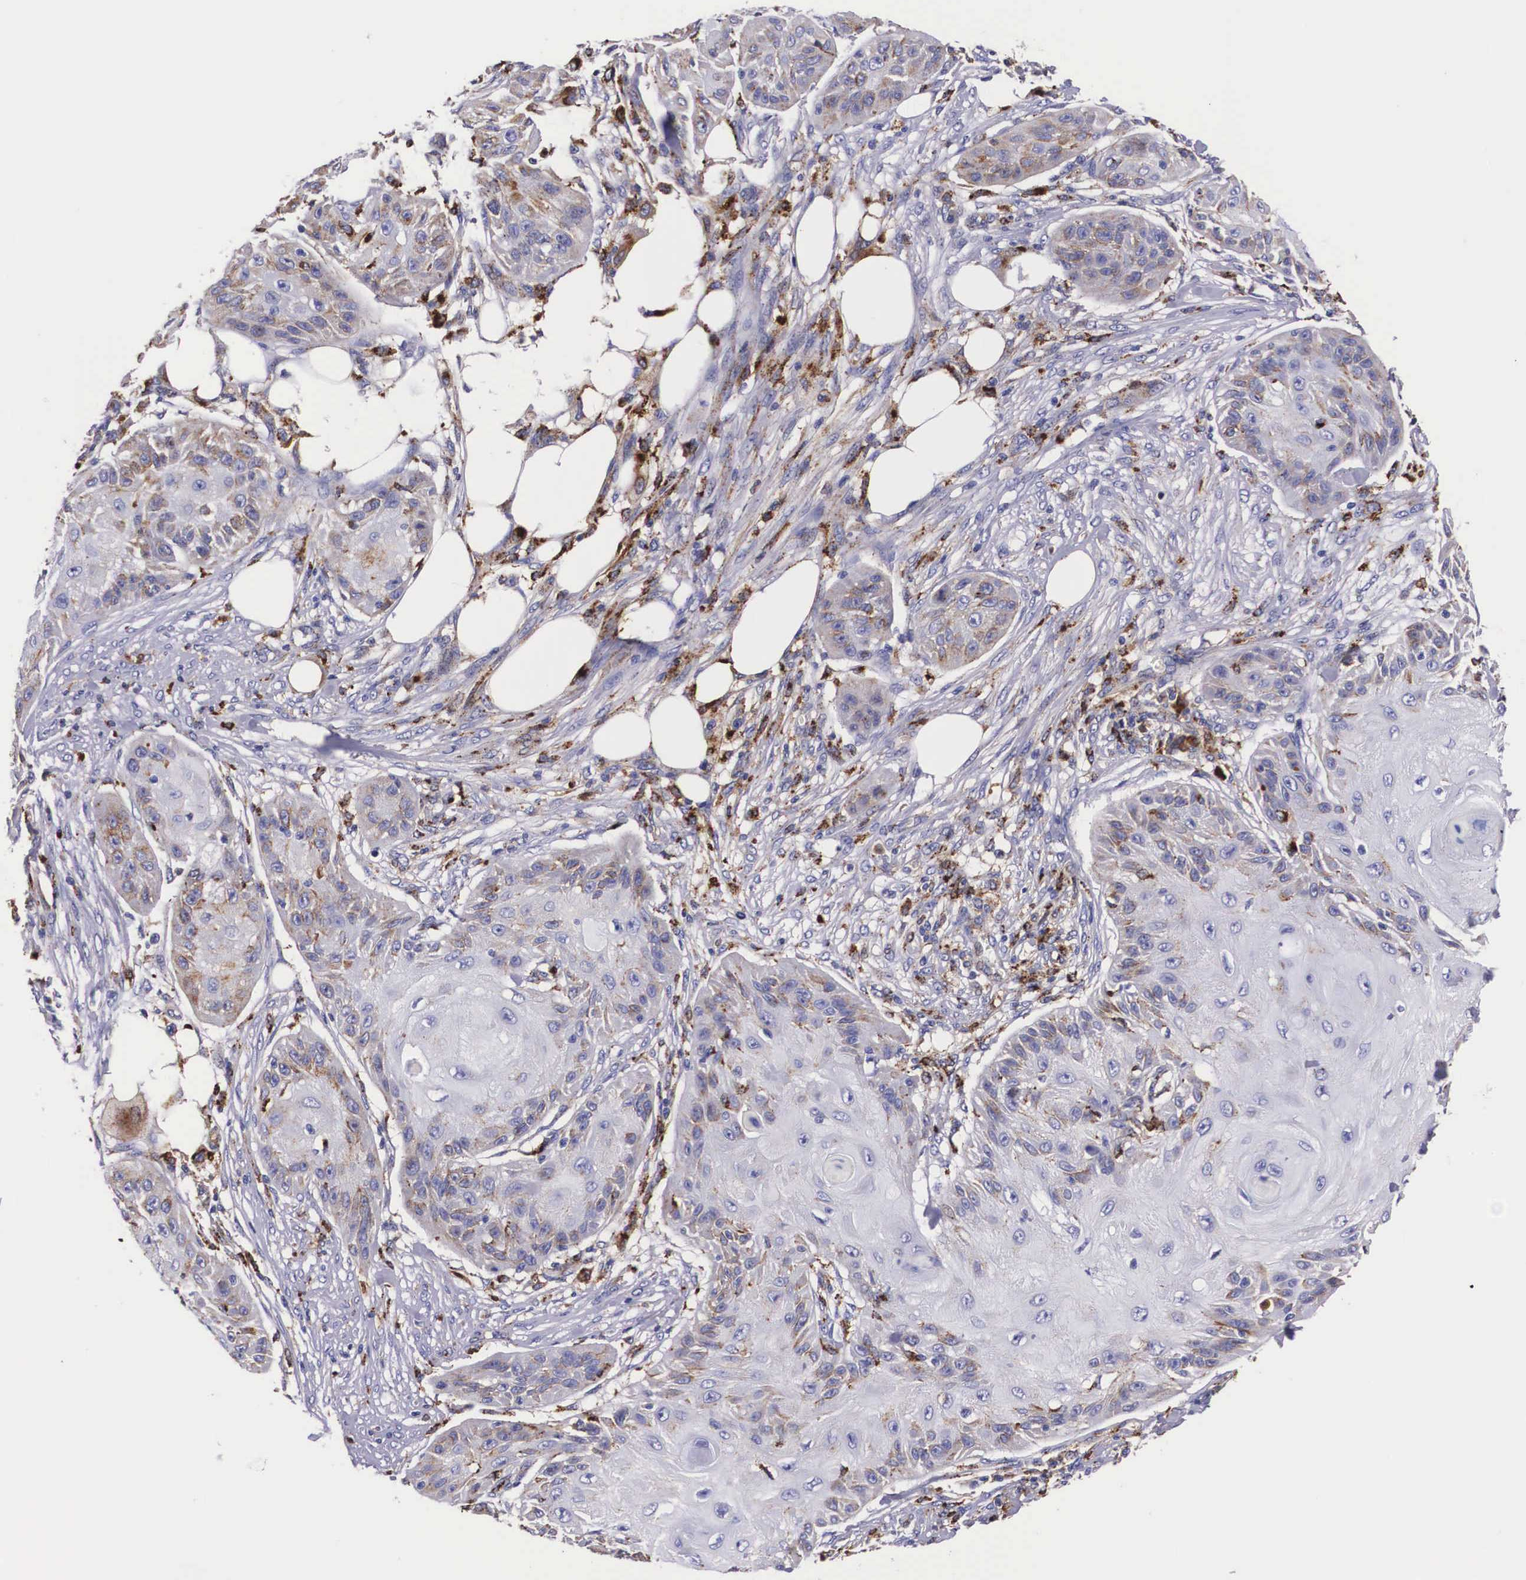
{"staining": {"intensity": "weak", "quantity": "<25%", "location": "cytoplasmic/membranous"}, "tissue": "skin cancer", "cell_type": "Tumor cells", "image_type": "cancer", "snomed": [{"axis": "morphology", "description": "Squamous cell carcinoma, NOS"}, {"axis": "topography", "description": "Skin"}], "caption": "A micrograph of skin squamous cell carcinoma stained for a protein reveals no brown staining in tumor cells.", "gene": "NAGA", "patient": {"sex": "female", "age": 88}}